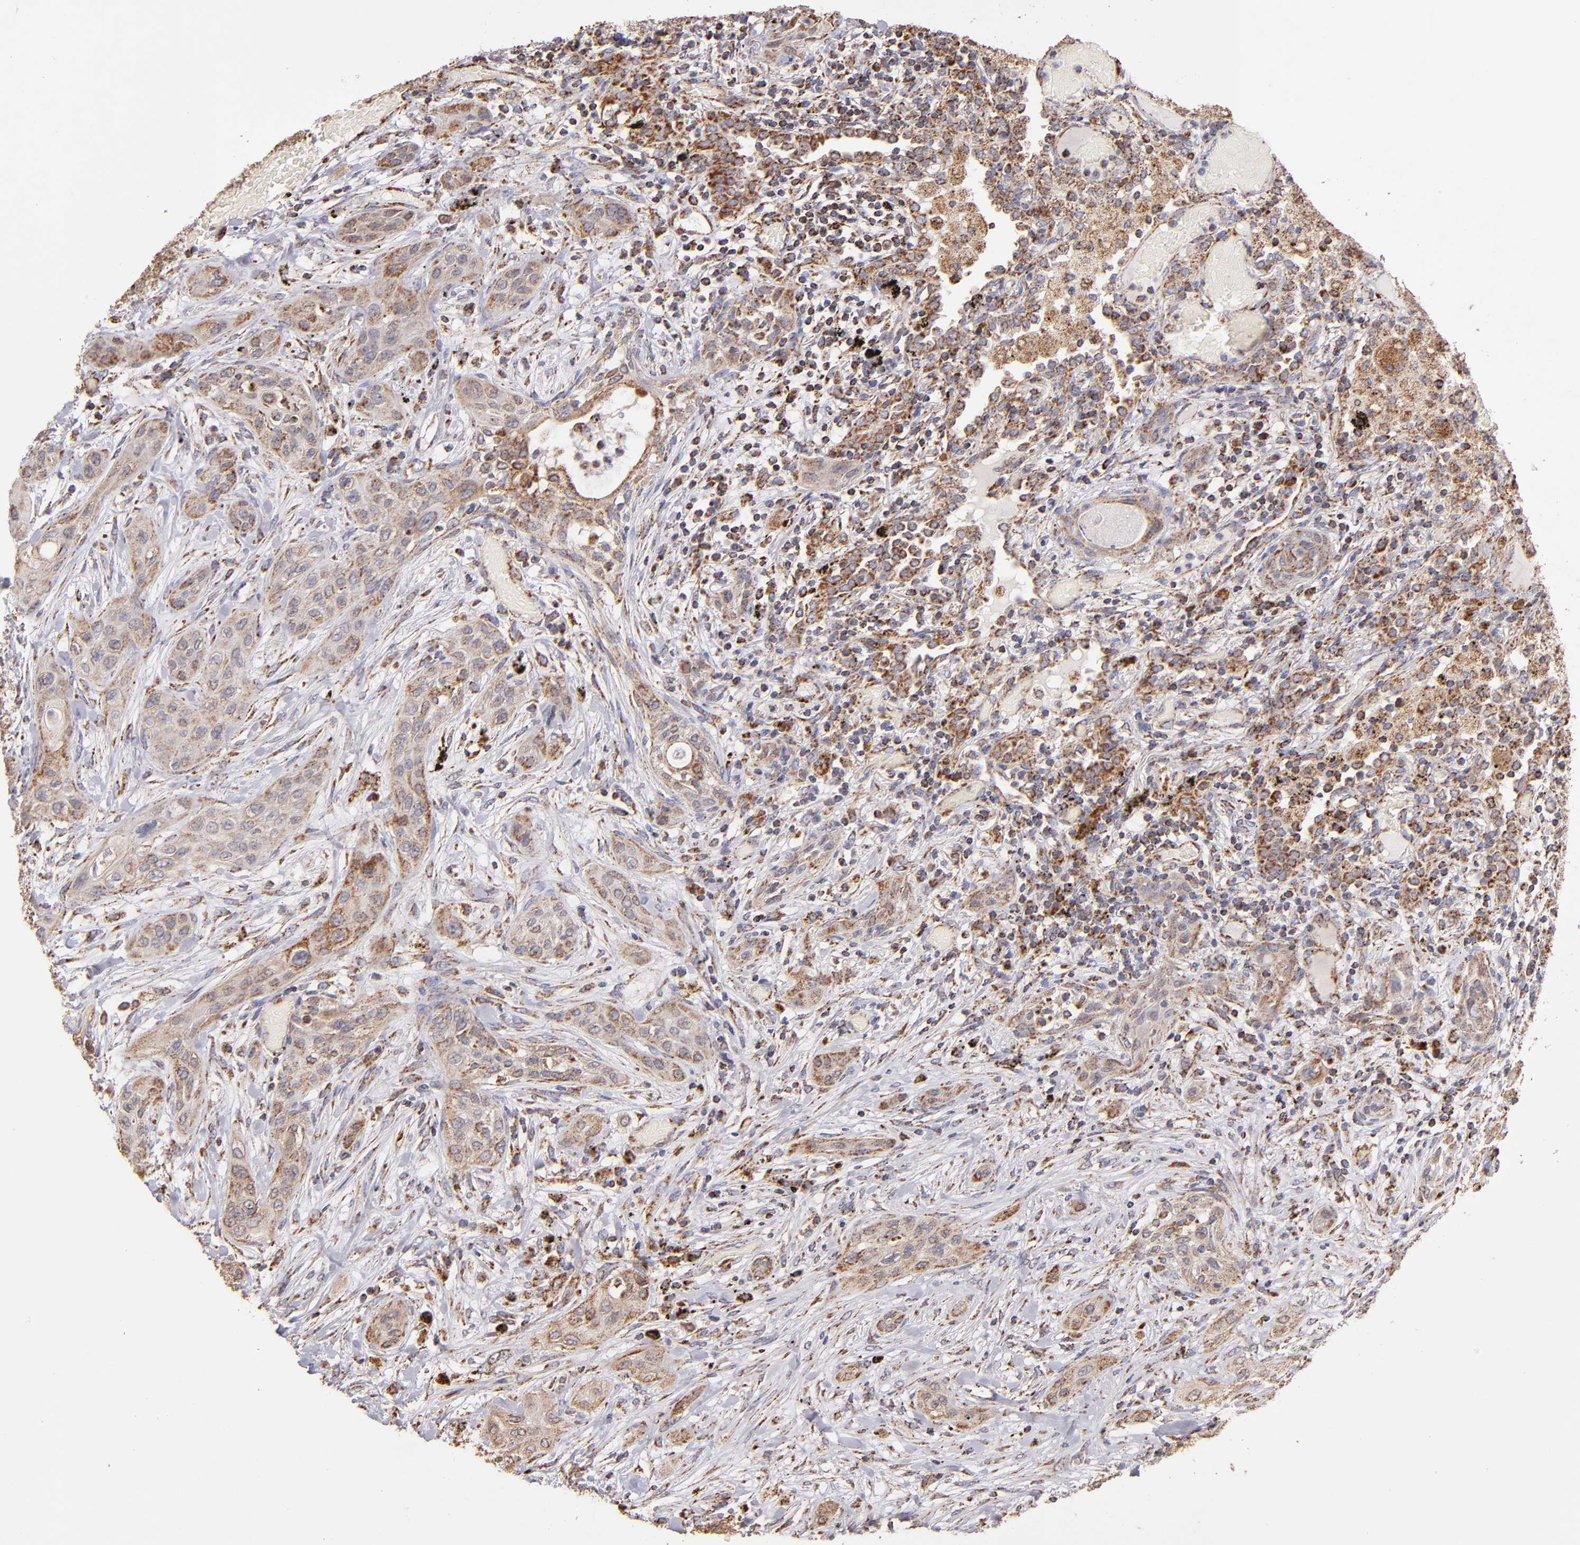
{"staining": {"intensity": "weak", "quantity": ">75%", "location": "cytoplasmic/membranous"}, "tissue": "lung cancer", "cell_type": "Tumor cells", "image_type": "cancer", "snomed": [{"axis": "morphology", "description": "Squamous cell carcinoma, NOS"}, {"axis": "topography", "description": "Lung"}], "caption": "An image of human lung cancer stained for a protein displays weak cytoplasmic/membranous brown staining in tumor cells. The staining was performed using DAB (3,3'-diaminobenzidine) to visualize the protein expression in brown, while the nuclei were stained in blue with hematoxylin (Magnification: 20x).", "gene": "DLST", "patient": {"sex": "female", "age": 47}}